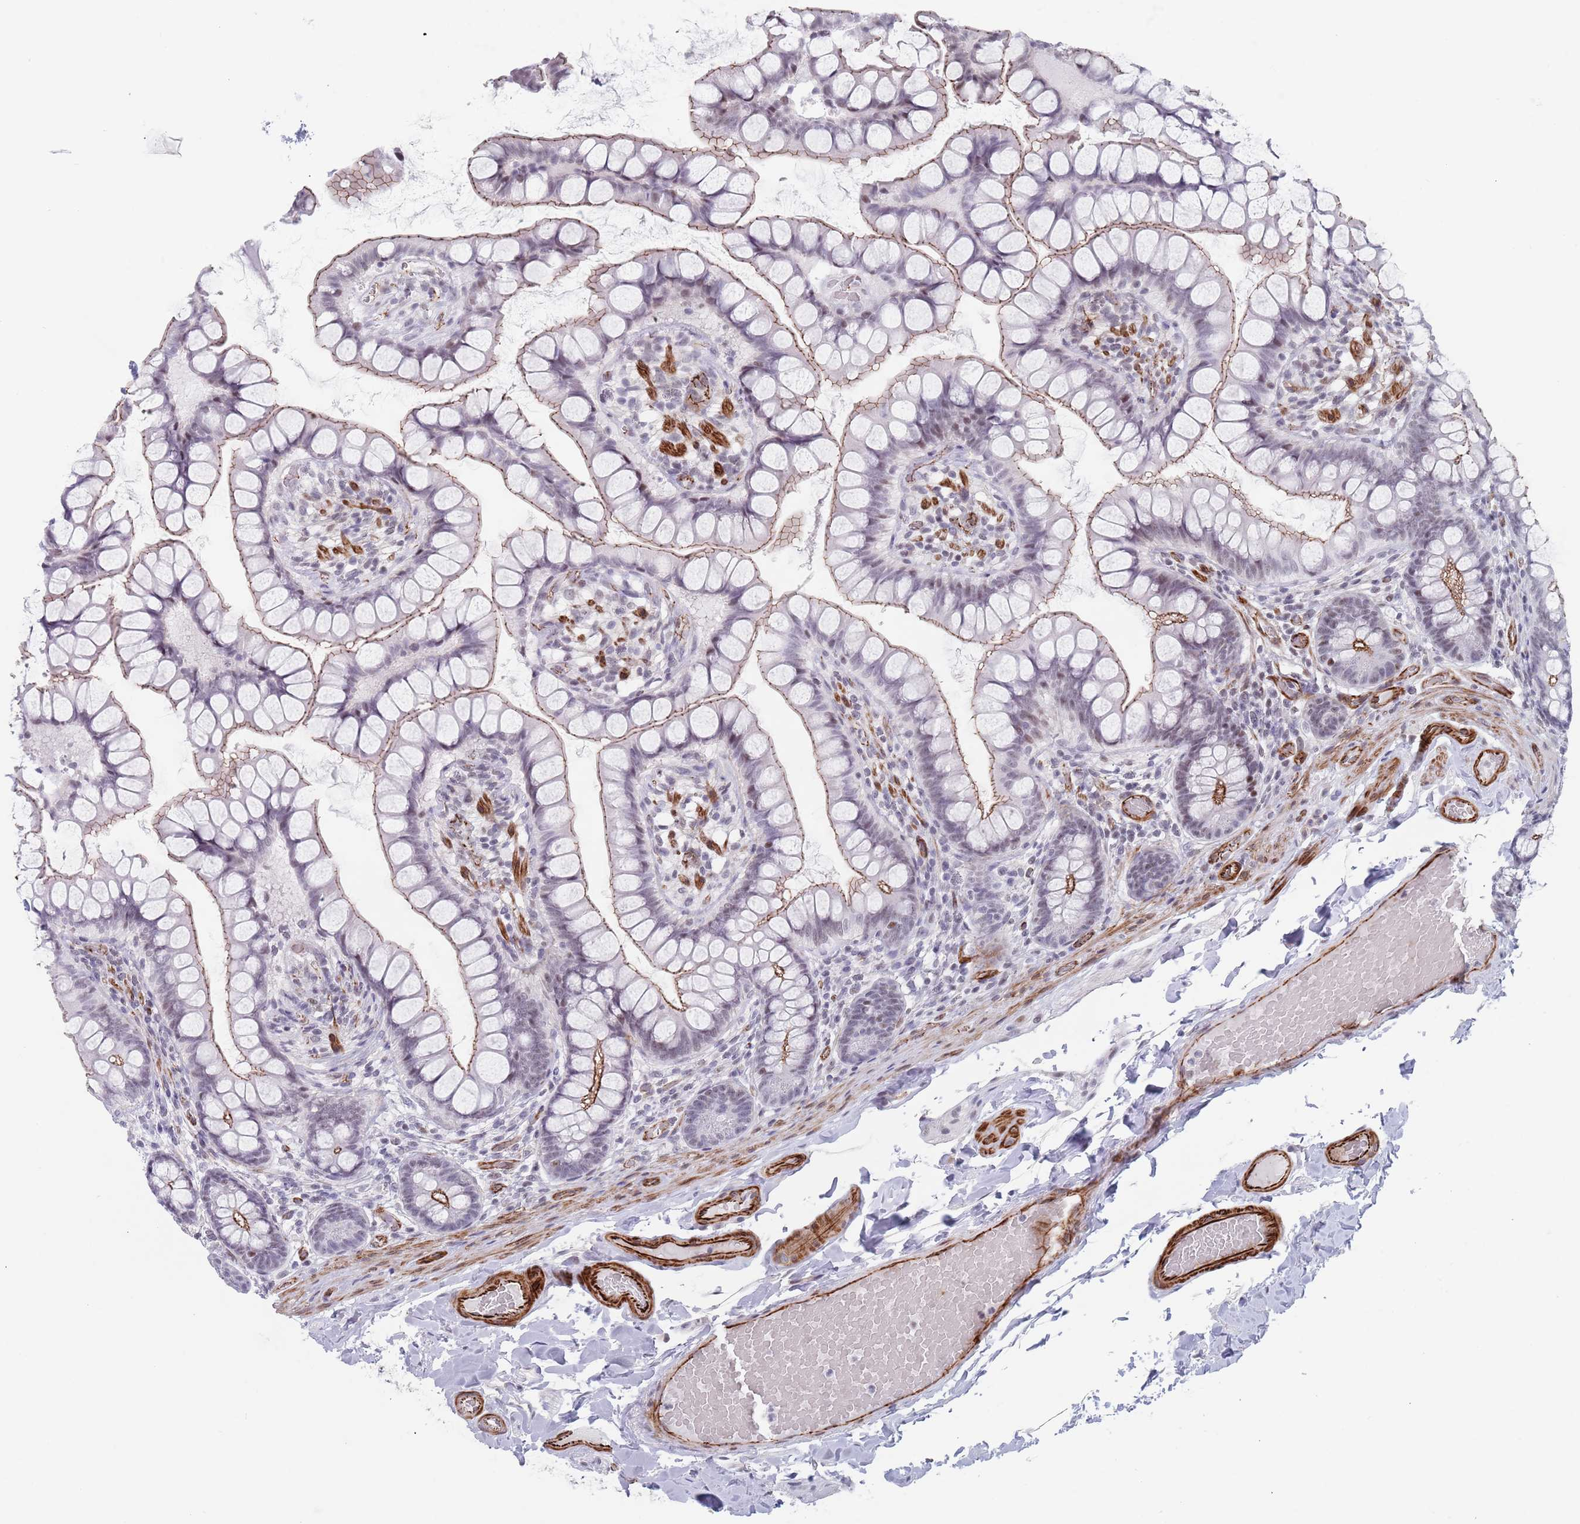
{"staining": {"intensity": "moderate", "quantity": "25%-75%", "location": "cytoplasmic/membranous,nuclear"}, "tissue": "small intestine", "cell_type": "Glandular cells", "image_type": "normal", "snomed": [{"axis": "morphology", "description": "Normal tissue, NOS"}, {"axis": "topography", "description": "Small intestine"}], "caption": "The immunohistochemical stain labels moderate cytoplasmic/membranous,nuclear staining in glandular cells of benign small intestine. (brown staining indicates protein expression, while blue staining denotes nuclei).", "gene": "OR5A2", "patient": {"sex": "male", "age": 70}}